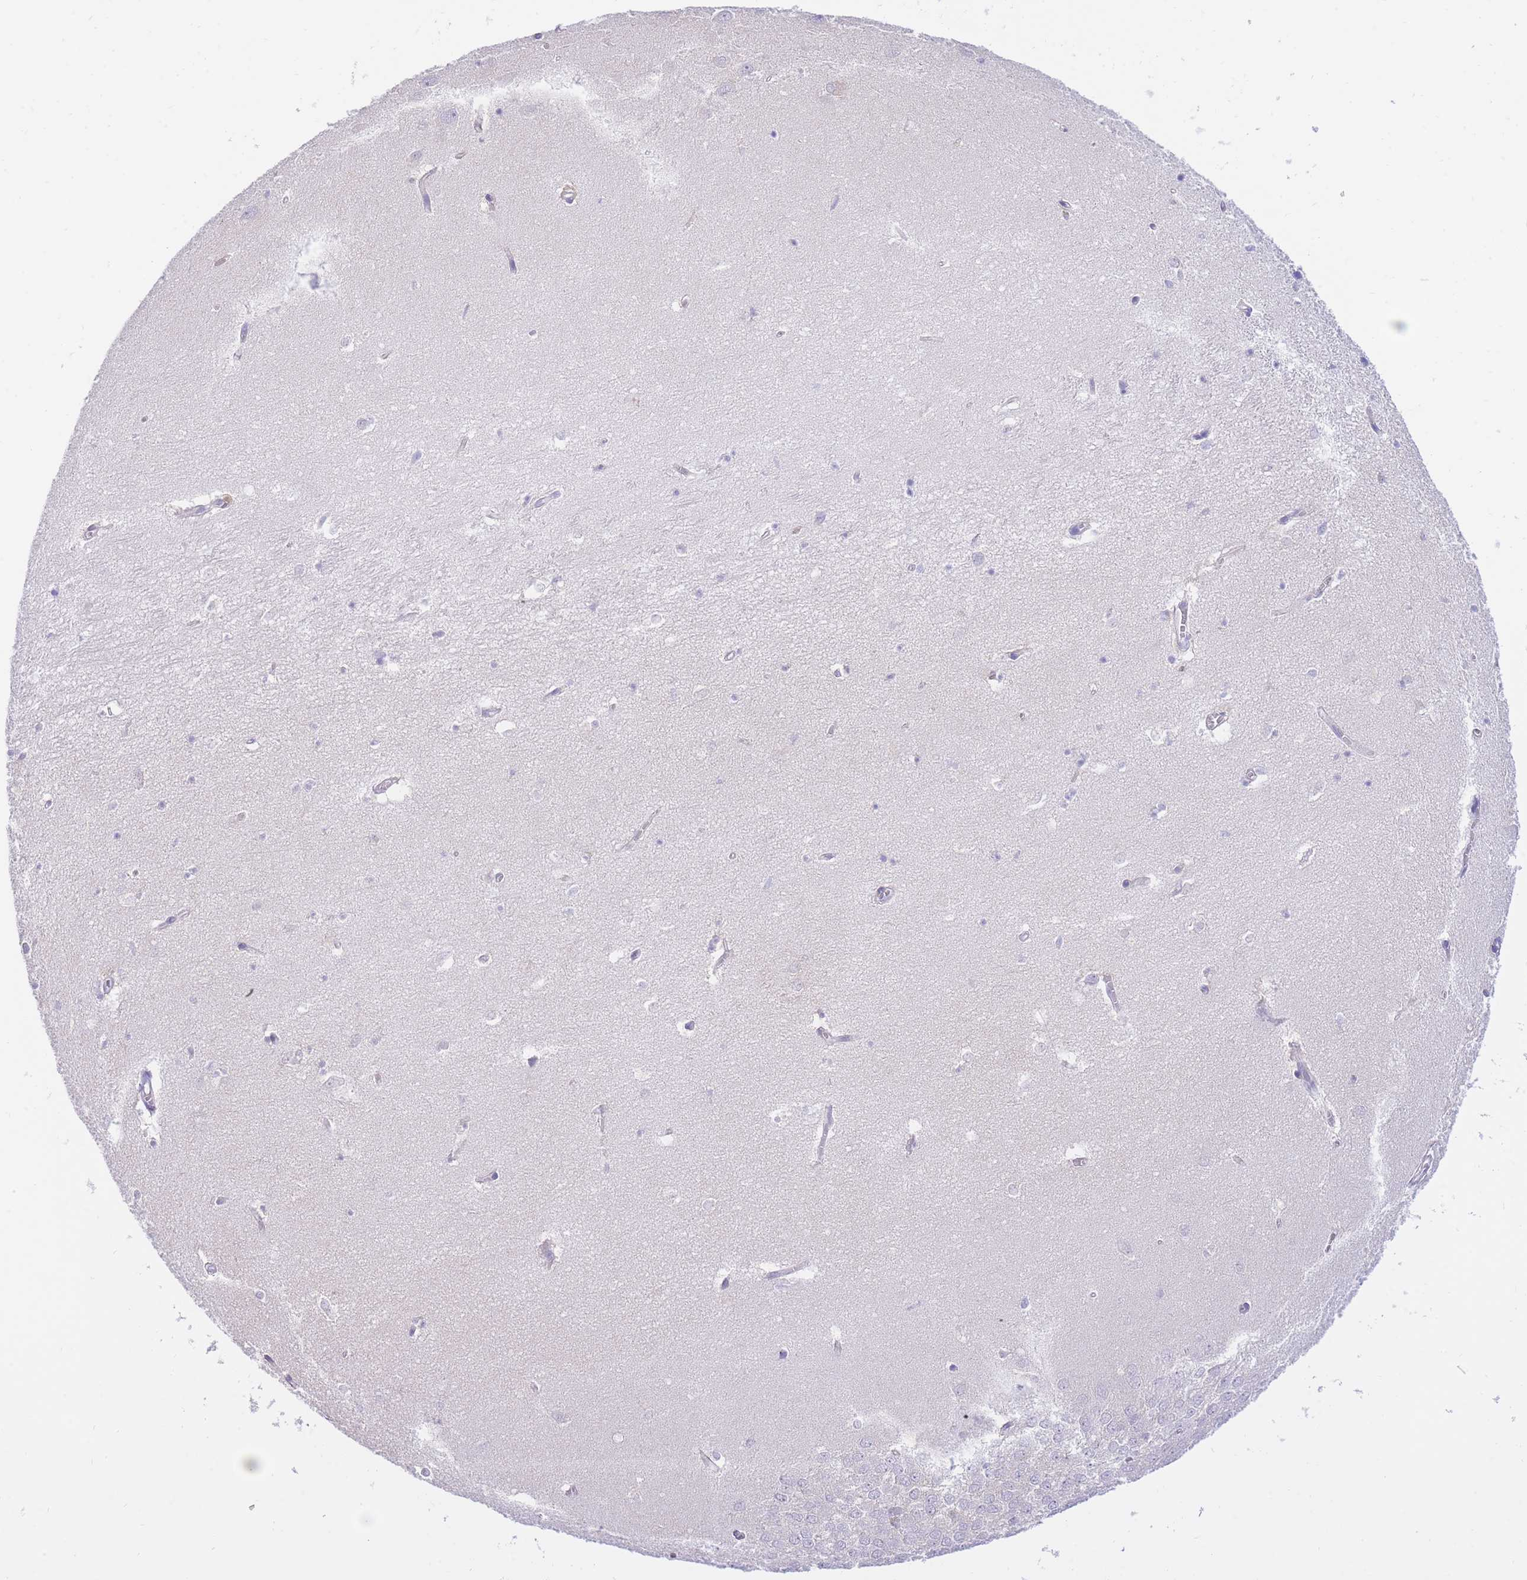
{"staining": {"intensity": "negative", "quantity": "none", "location": "none"}, "tissue": "hippocampus", "cell_type": "Glial cells", "image_type": "normal", "snomed": [{"axis": "morphology", "description": "Normal tissue, NOS"}, {"axis": "topography", "description": "Hippocampus"}], "caption": "Immunohistochemistry image of benign hippocampus: human hippocampus stained with DAB shows no significant protein positivity in glial cells. The staining is performed using DAB (3,3'-diaminobenzidine) brown chromogen with nuclei counter-stained in using hematoxylin.", "gene": "SSUH2", "patient": {"sex": "female", "age": 64}}